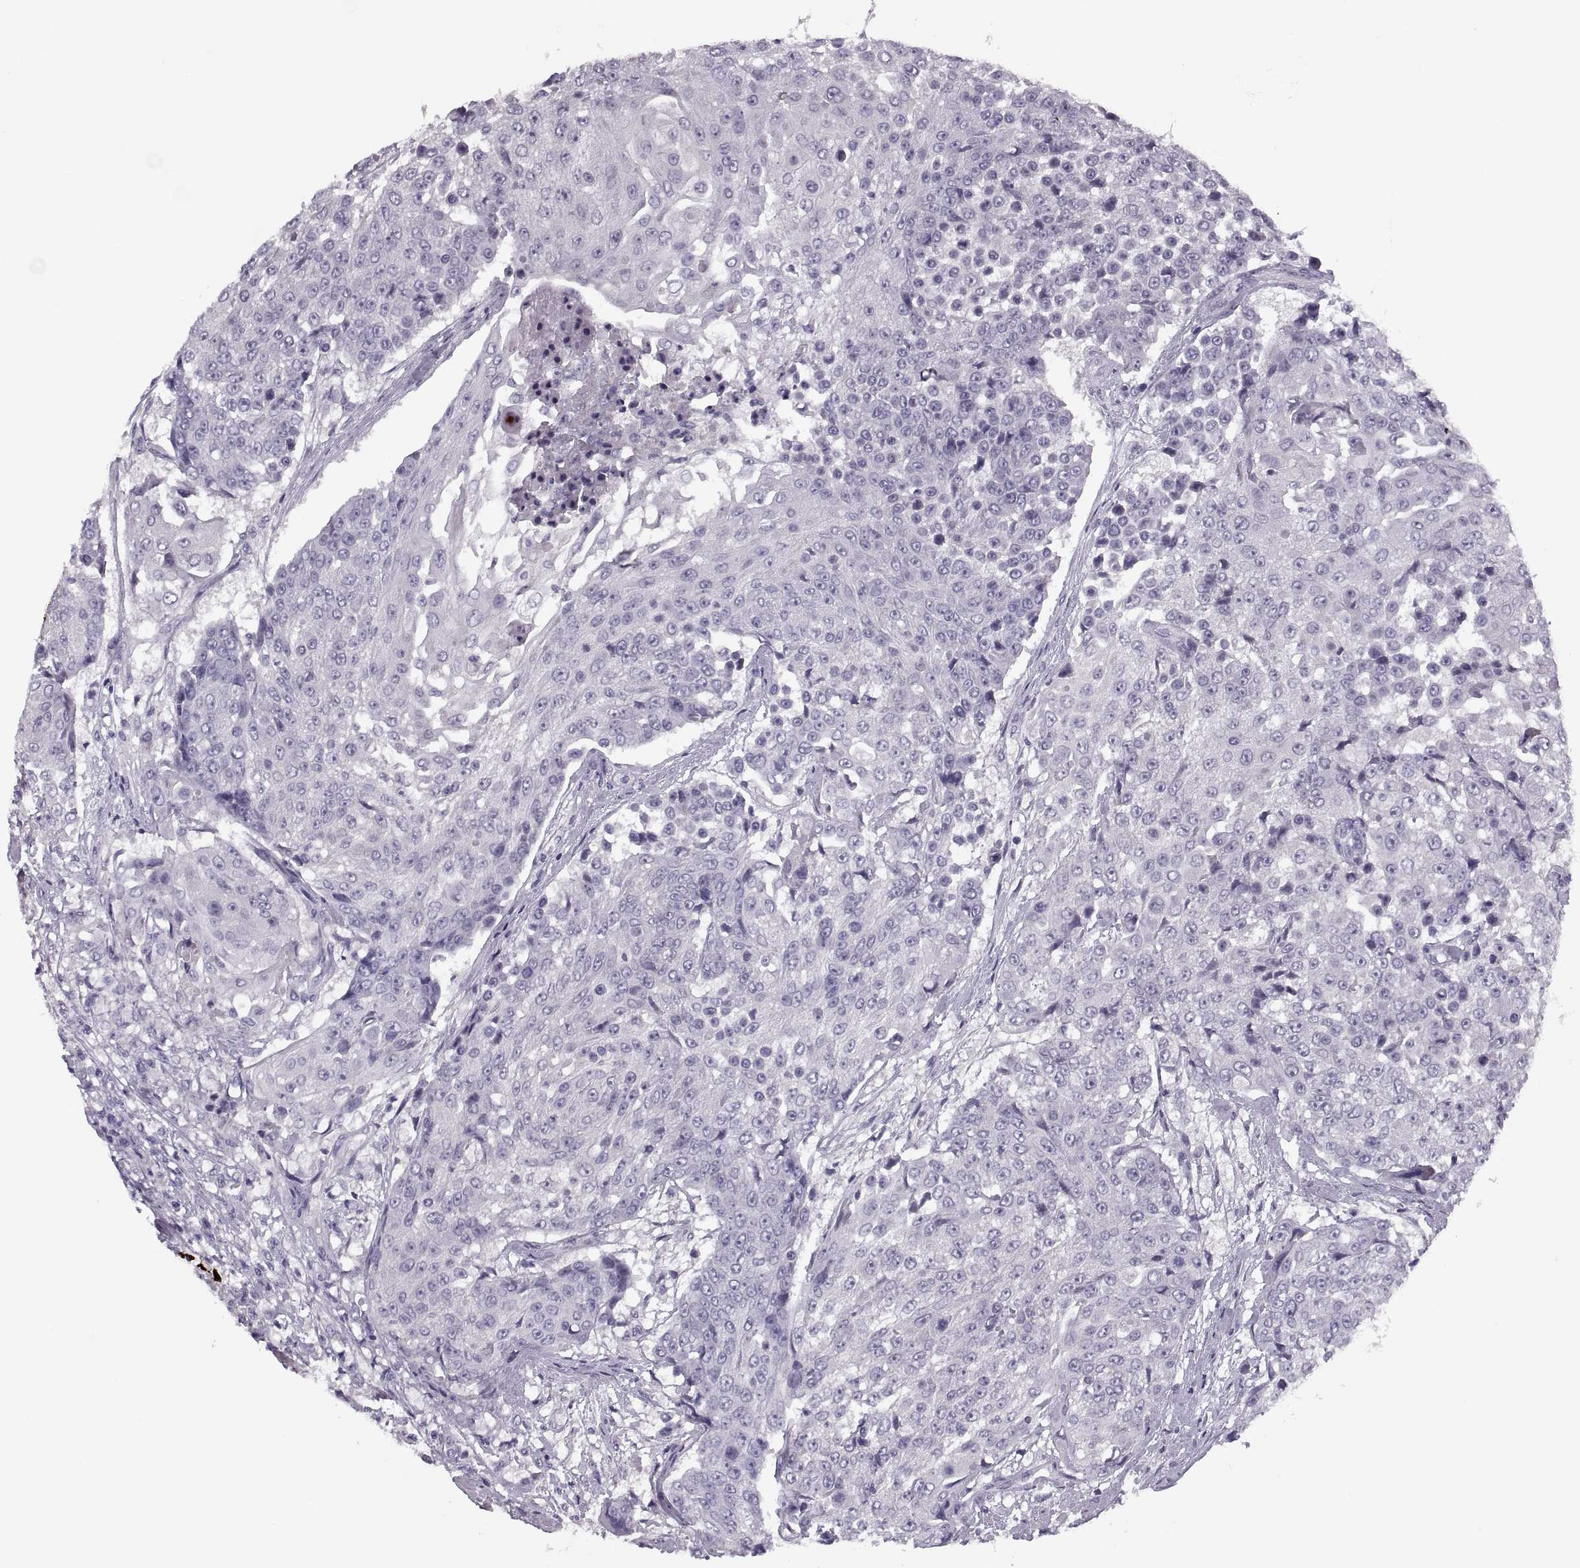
{"staining": {"intensity": "negative", "quantity": "none", "location": "none"}, "tissue": "urothelial cancer", "cell_type": "Tumor cells", "image_type": "cancer", "snomed": [{"axis": "morphology", "description": "Urothelial carcinoma, High grade"}, {"axis": "topography", "description": "Urinary bladder"}], "caption": "IHC photomicrograph of neoplastic tissue: urothelial carcinoma (high-grade) stained with DAB (3,3'-diaminobenzidine) exhibits no significant protein staining in tumor cells. Brightfield microscopy of immunohistochemistry (IHC) stained with DAB (3,3'-diaminobenzidine) (brown) and hematoxylin (blue), captured at high magnification.", "gene": "PRSS54", "patient": {"sex": "female", "age": 63}}